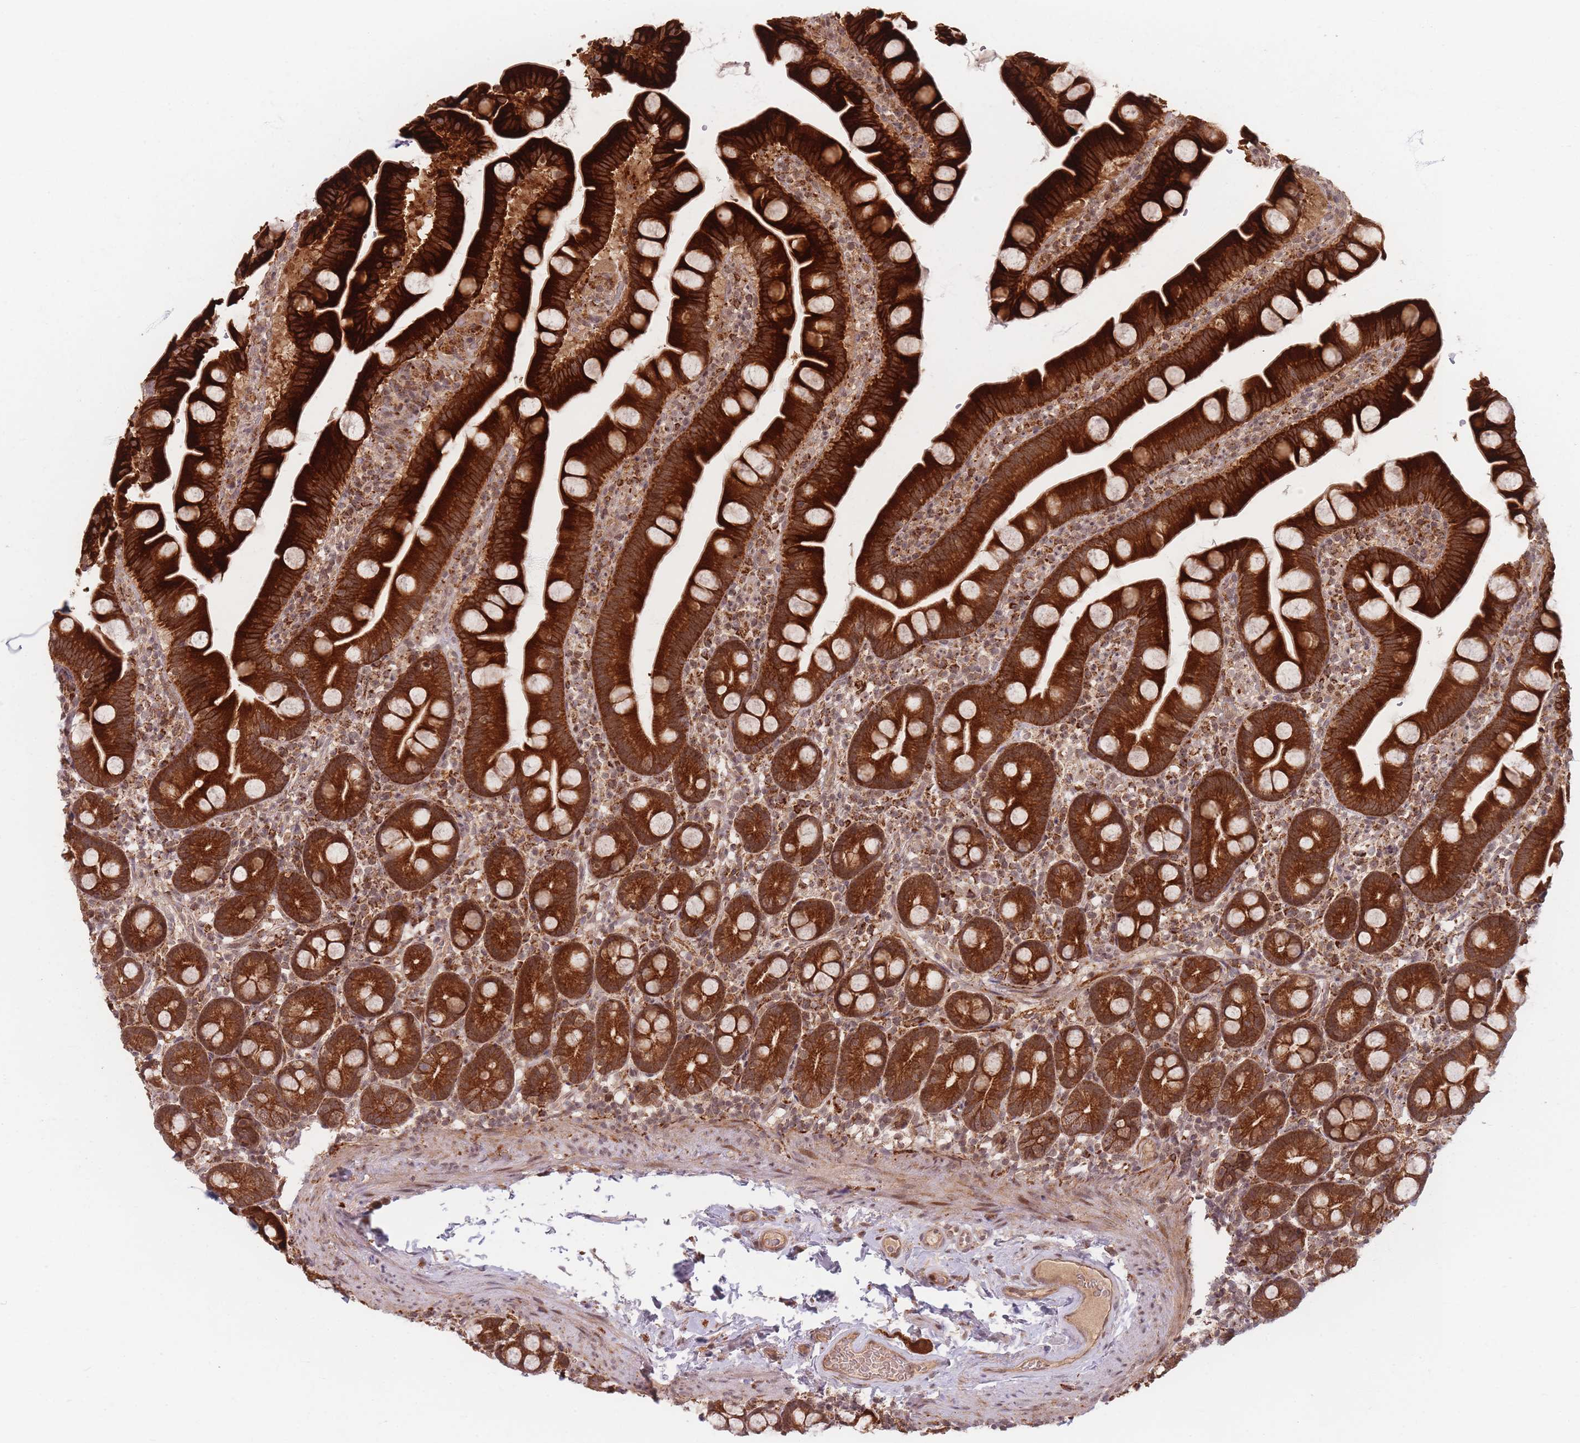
{"staining": {"intensity": "strong", "quantity": ">75%", "location": "cytoplasmic/membranous"}, "tissue": "small intestine", "cell_type": "Glandular cells", "image_type": "normal", "snomed": [{"axis": "morphology", "description": "Normal tissue, NOS"}, {"axis": "topography", "description": "Small intestine"}], "caption": "About >75% of glandular cells in normal human small intestine show strong cytoplasmic/membranous protein positivity as visualized by brown immunohistochemical staining.", "gene": "RADX", "patient": {"sex": "female", "age": 68}}